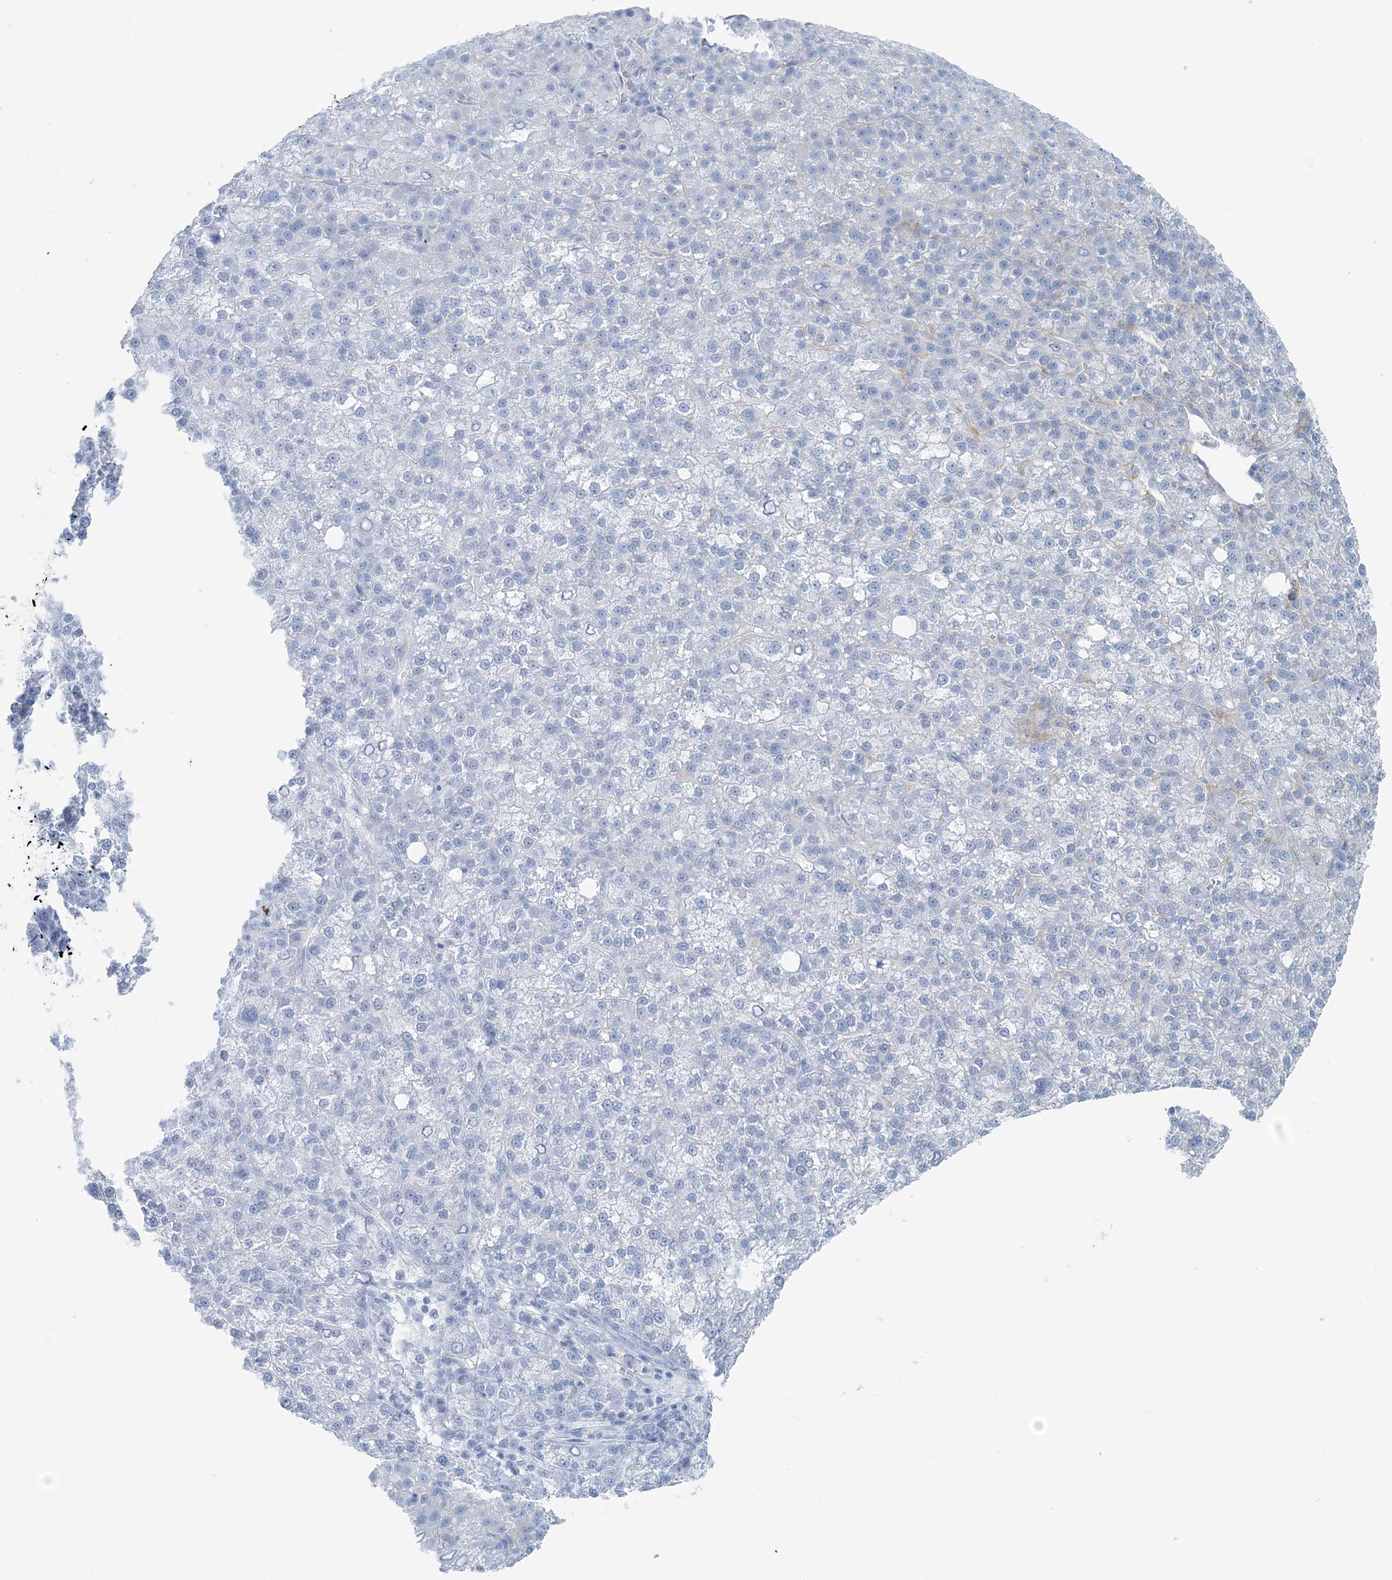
{"staining": {"intensity": "negative", "quantity": "none", "location": "none"}, "tissue": "liver cancer", "cell_type": "Tumor cells", "image_type": "cancer", "snomed": [{"axis": "morphology", "description": "Carcinoma, Hepatocellular, NOS"}, {"axis": "topography", "description": "Liver"}], "caption": "An immunohistochemistry (IHC) photomicrograph of hepatocellular carcinoma (liver) is shown. There is no staining in tumor cells of hepatocellular carcinoma (liver). (IHC, brightfield microscopy, high magnification).", "gene": "SNX2", "patient": {"sex": "female", "age": 58}}